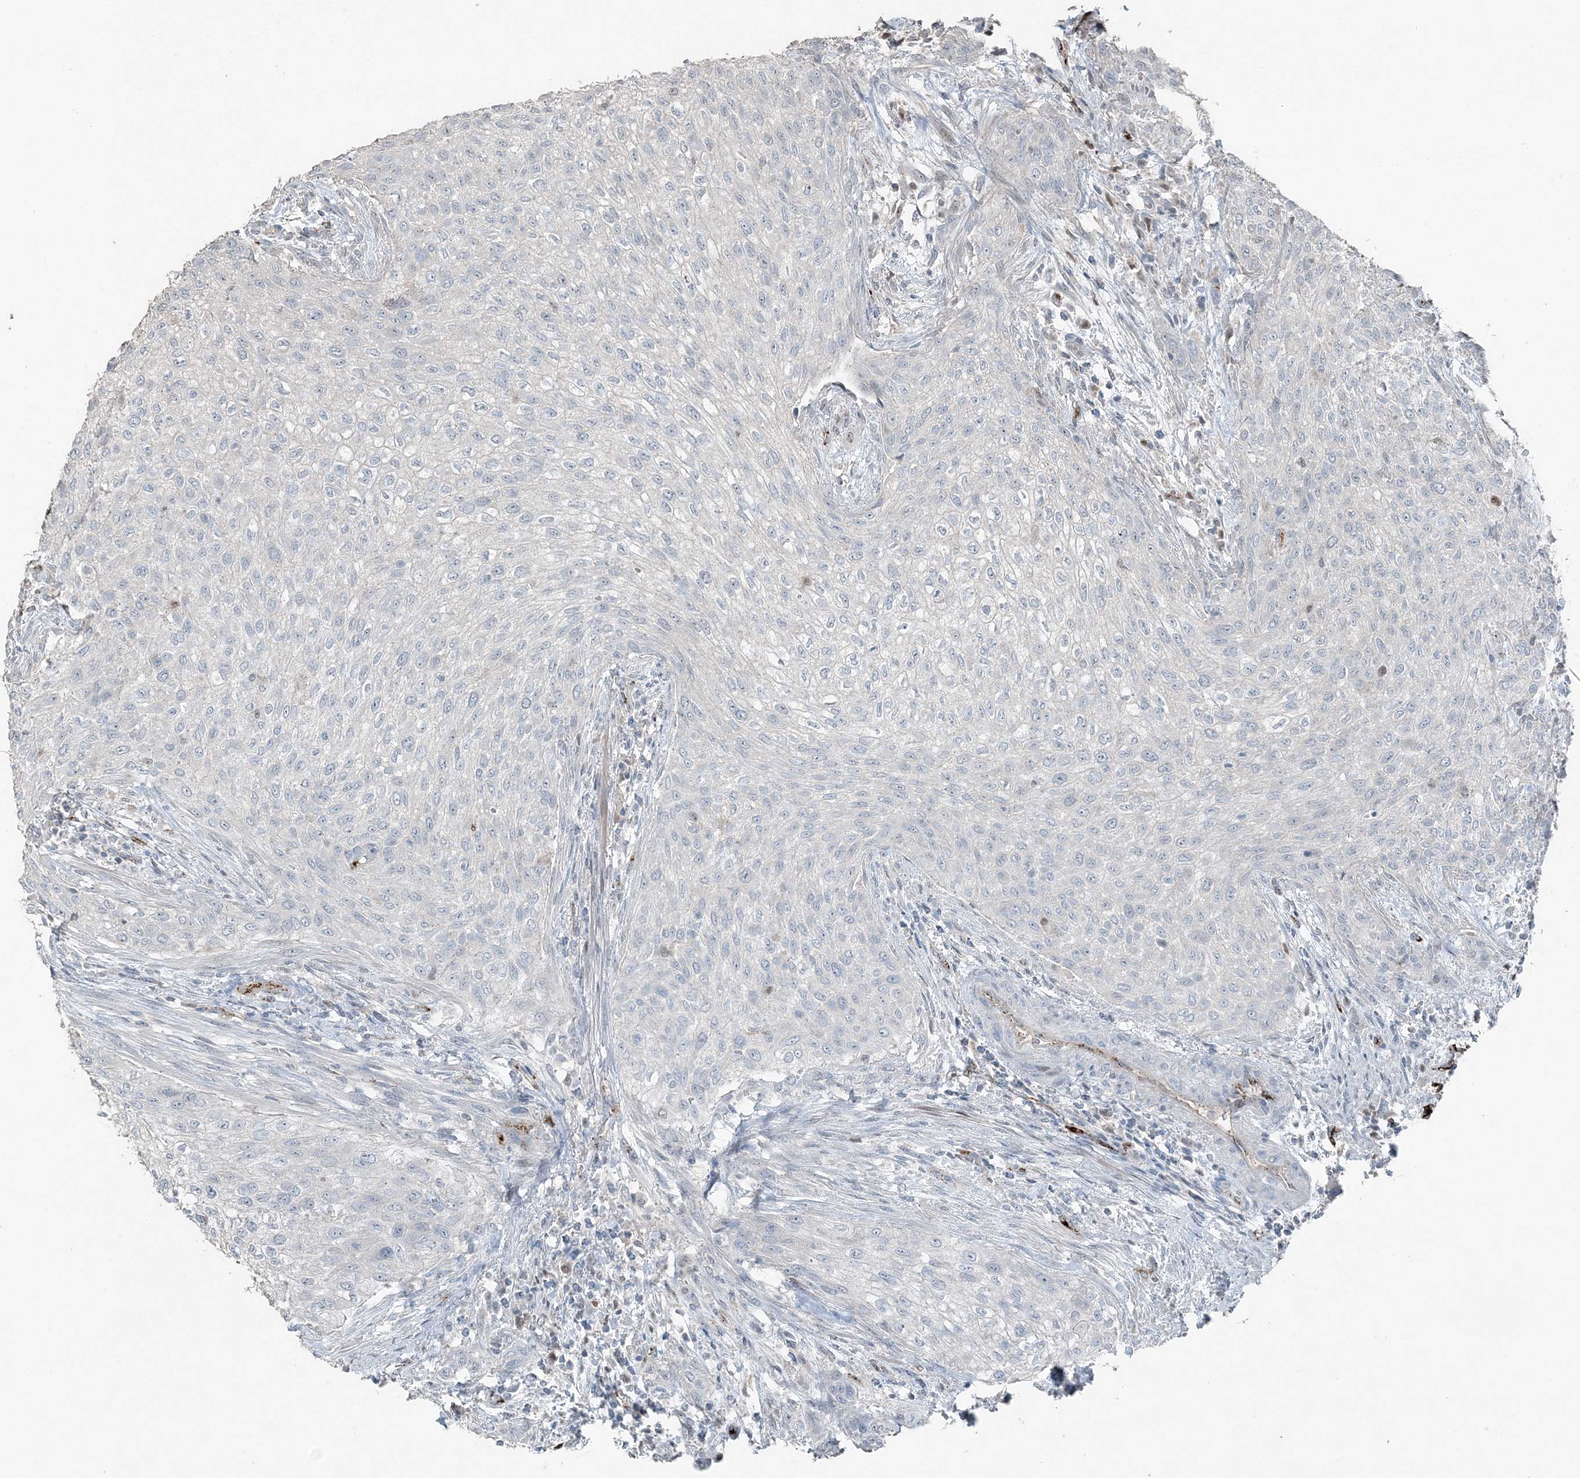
{"staining": {"intensity": "negative", "quantity": "none", "location": "none"}, "tissue": "urothelial cancer", "cell_type": "Tumor cells", "image_type": "cancer", "snomed": [{"axis": "morphology", "description": "Urothelial carcinoma, High grade"}, {"axis": "topography", "description": "Urinary bladder"}], "caption": "The image displays no significant staining in tumor cells of urothelial cancer.", "gene": "ELOVL7", "patient": {"sex": "male", "age": 35}}